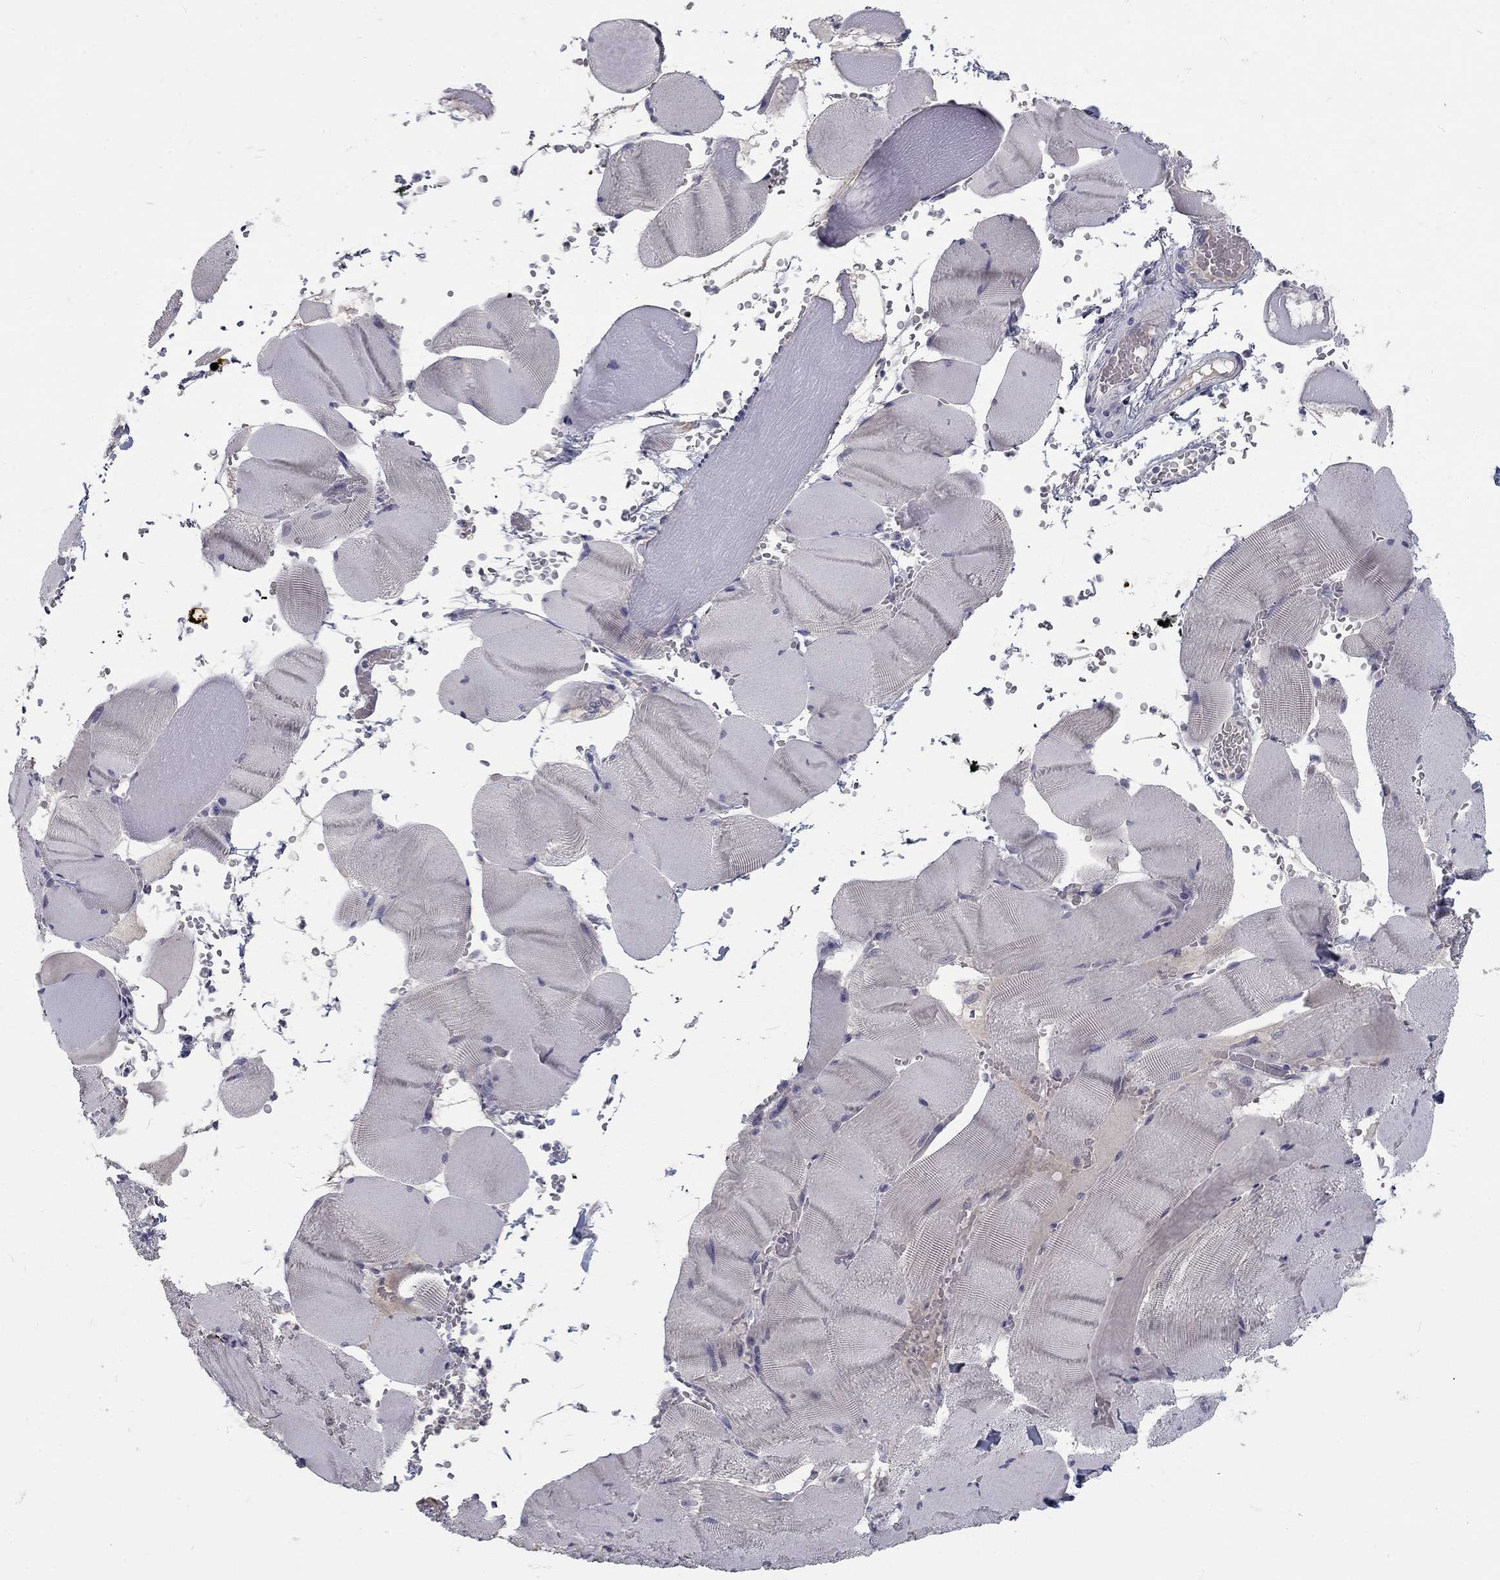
{"staining": {"intensity": "negative", "quantity": "none", "location": "none"}, "tissue": "skeletal muscle", "cell_type": "Myocytes", "image_type": "normal", "snomed": [{"axis": "morphology", "description": "Normal tissue, NOS"}, {"axis": "topography", "description": "Skeletal muscle"}], "caption": "The image exhibits no staining of myocytes in benign skeletal muscle.", "gene": "NOS1", "patient": {"sex": "male", "age": 56}}